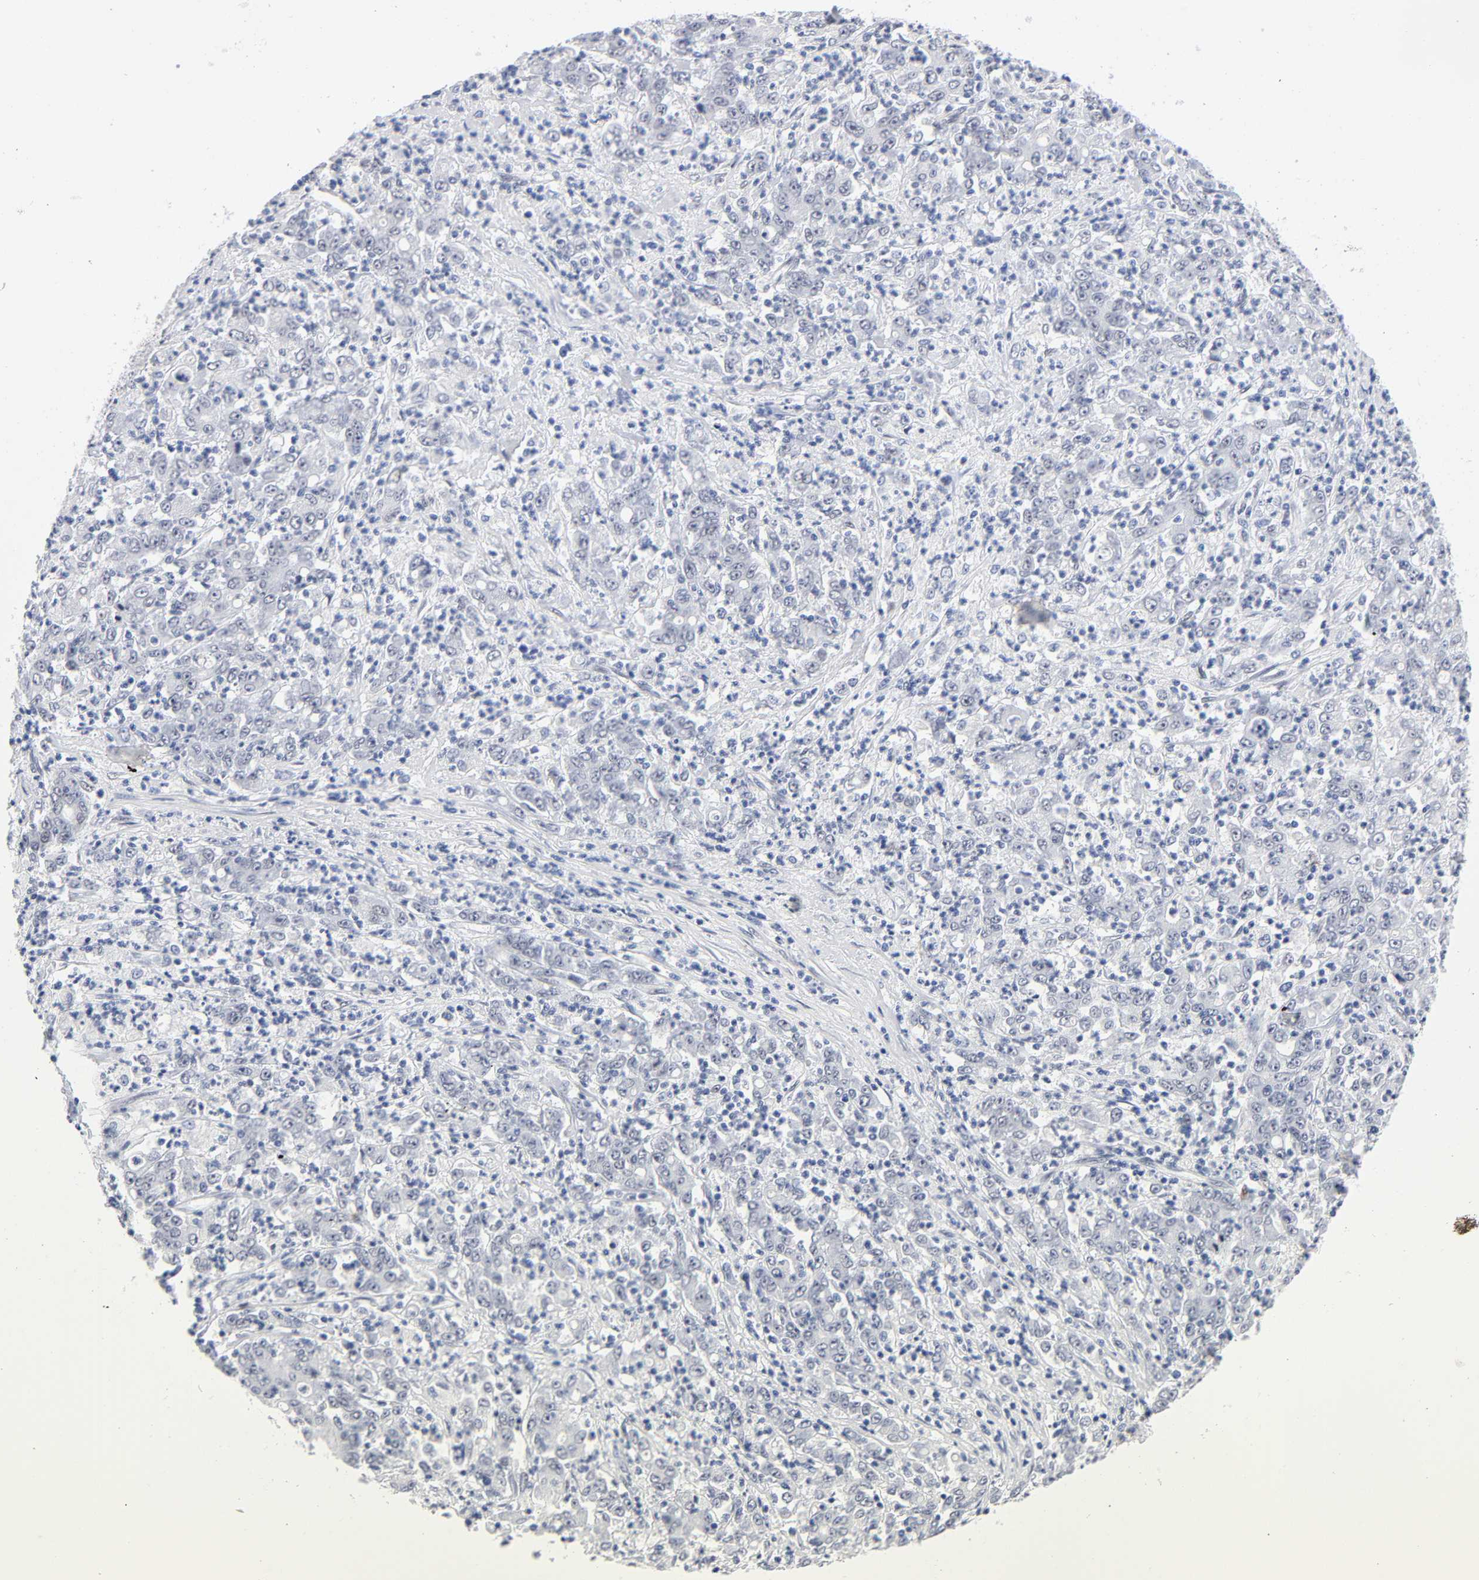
{"staining": {"intensity": "negative", "quantity": "none", "location": "none"}, "tissue": "stomach cancer", "cell_type": "Tumor cells", "image_type": "cancer", "snomed": [{"axis": "morphology", "description": "Adenocarcinoma, NOS"}, {"axis": "topography", "description": "Stomach, lower"}], "caption": "This is a photomicrograph of immunohistochemistry staining of stomach adenocarcinoma, which shows no expression in tumor cells.", "gene": "NFIC", "patient": {"sex": "female", "age": 71}}